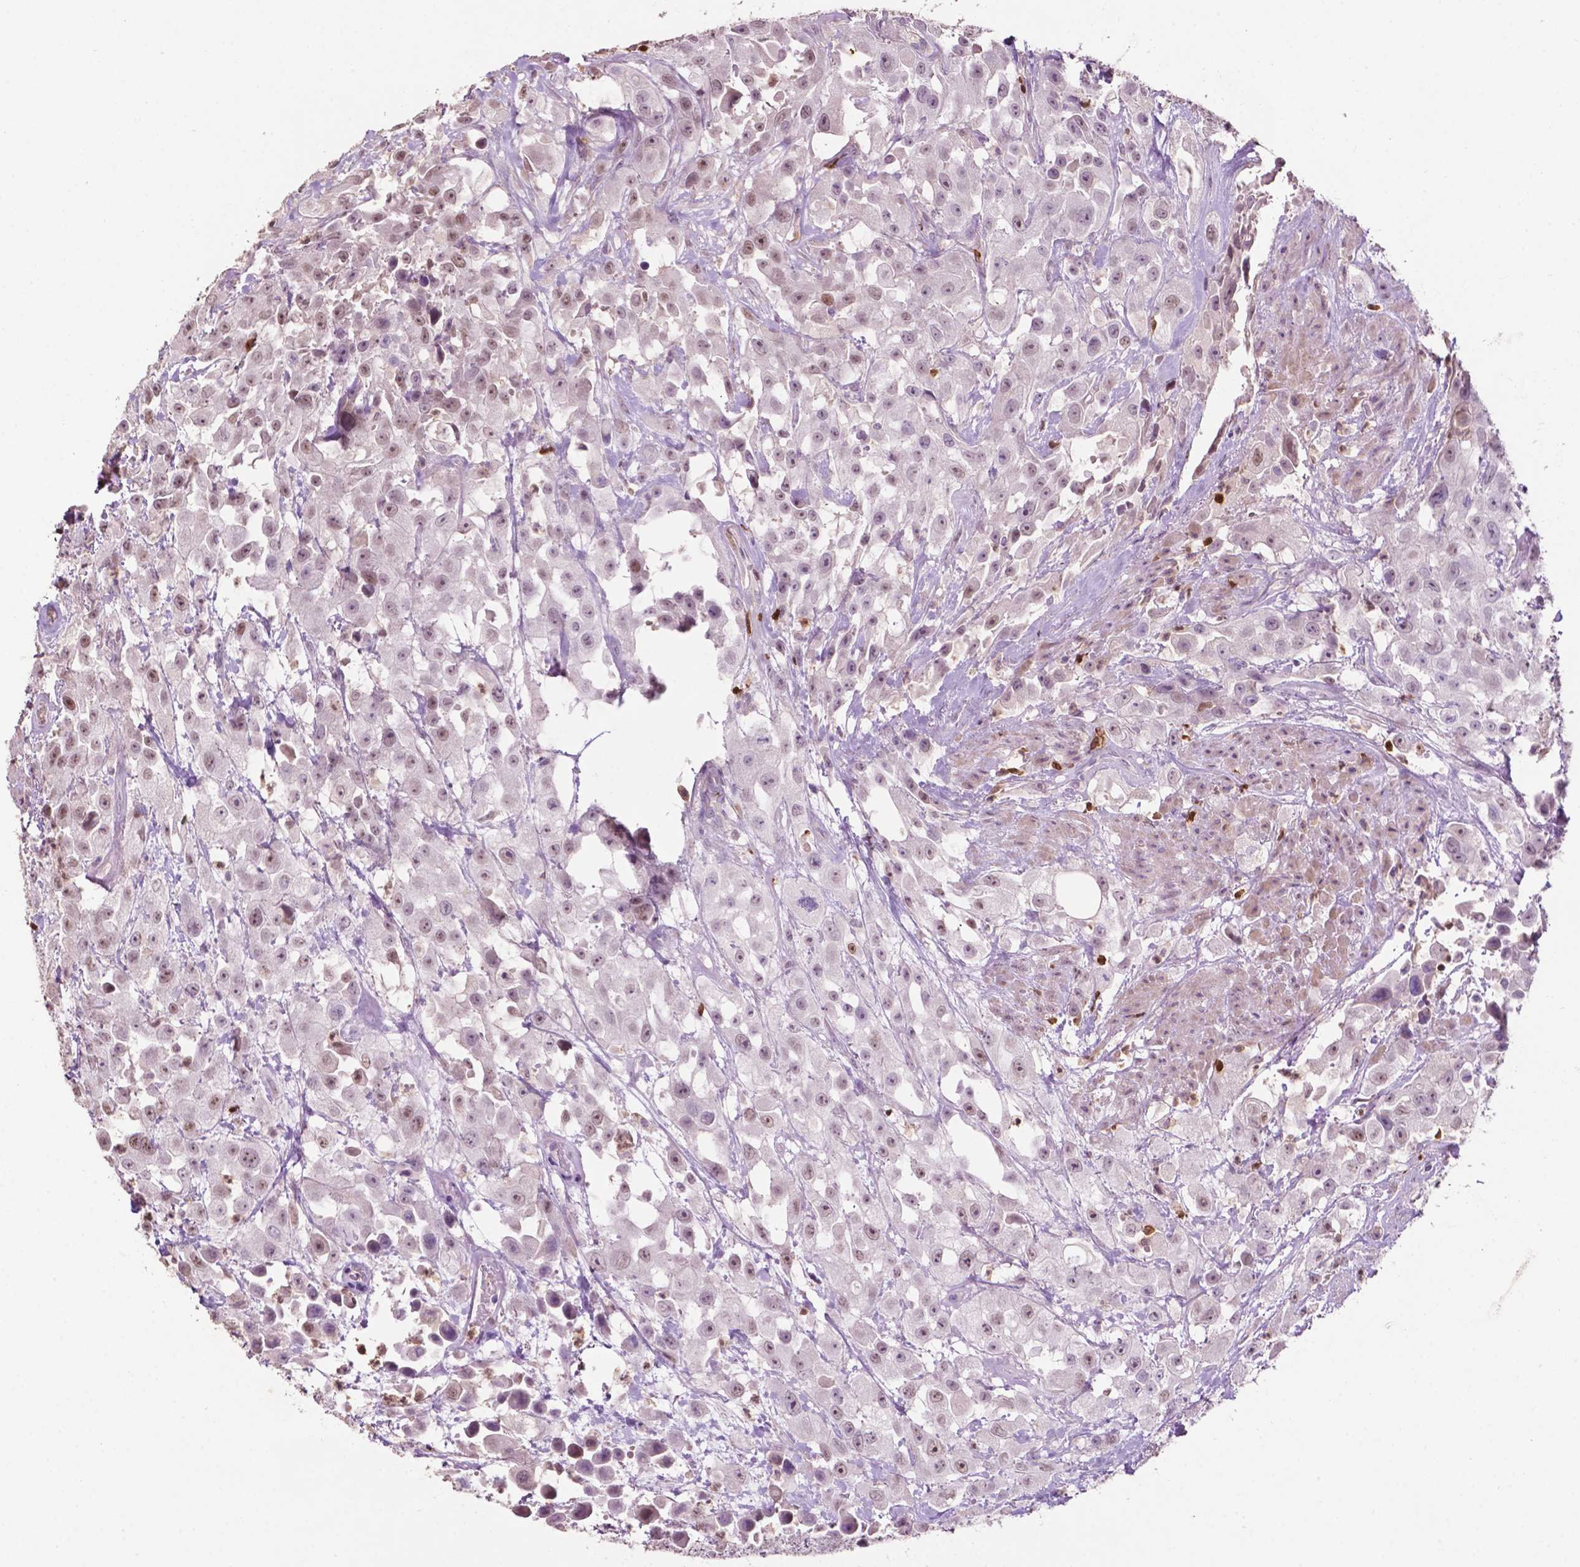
{"staining": {"intensity": "weak", "quantity": "25%-75%", "location": "nuclear"}, "tissue": "urothelial cancer", "cell_type": "Tumor cells", "image_type": "cancer", "snomed": [{"axis": "morphology", "description": "Urothelial carcinoma, High grade"}, {"axis": "topography", "description": "Urinary bladder"}], "caption": "Weak nuclear positivity is seen in about 25%-75% of tumor cells in high-grade urothelial carcinoma.", "gene": "TBC1D10C", "patient": {"sex": "male", "age": 79}}